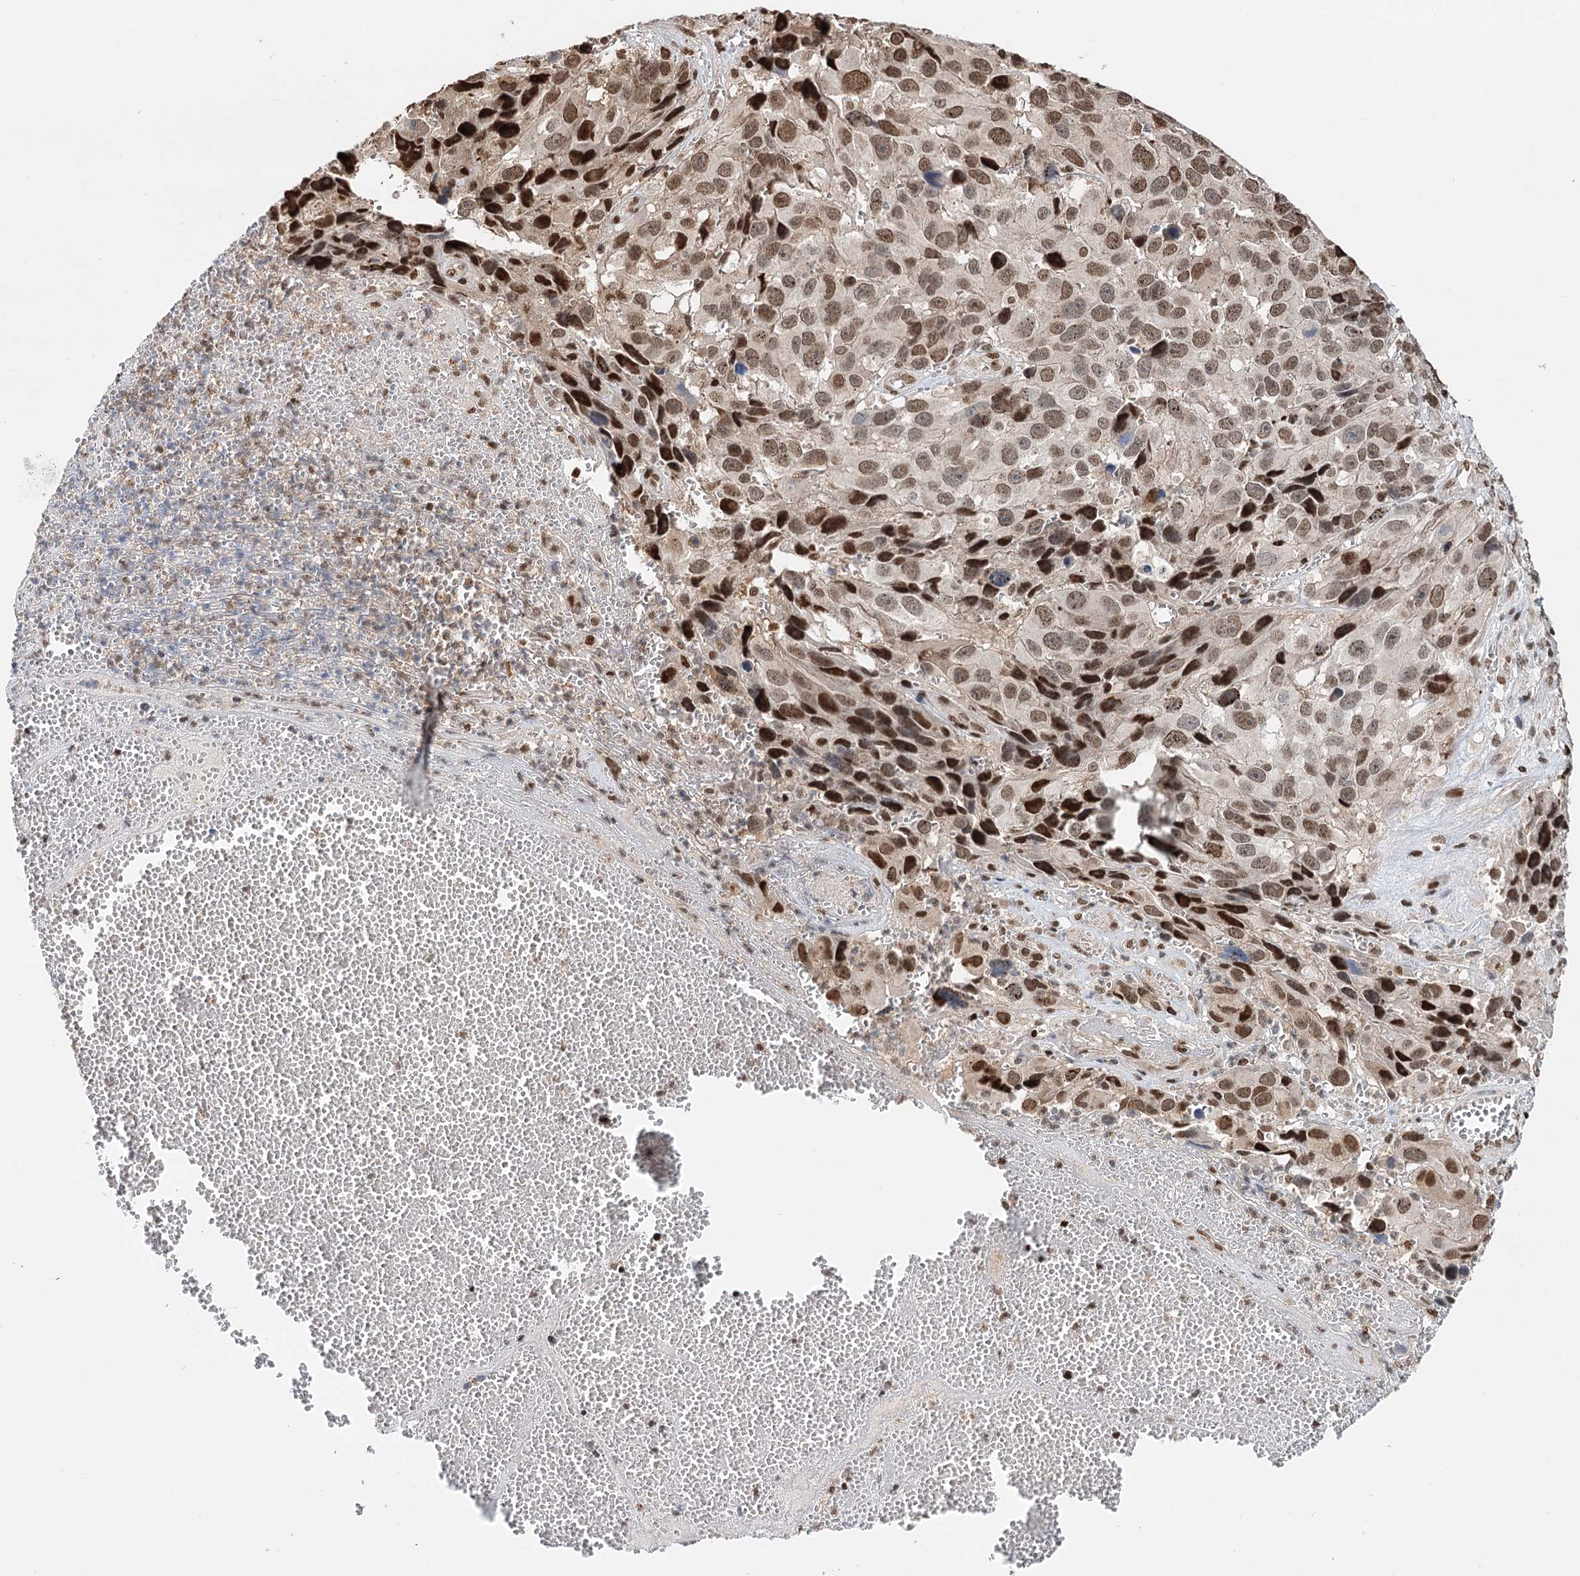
{"staining": {"intensity": "moderate", "quantity": ">75%", "location": "nuclear"}, "tissue": "melanoma", "cell_type": "Tumor cells", "image_type": "cancer", "snomed": [{"axis": "morphology", "description": "Malignant melanoma, NOS"}, {"axis": "topography", "description": "Skin"}], "caption": "Melanoma stained for a protein (brown) demonstrates moderate nuclear positive staining in approximately >75% of tumor cells.", "gene": "RPS27A", "patient": {"sex": "male", "age": 84}}